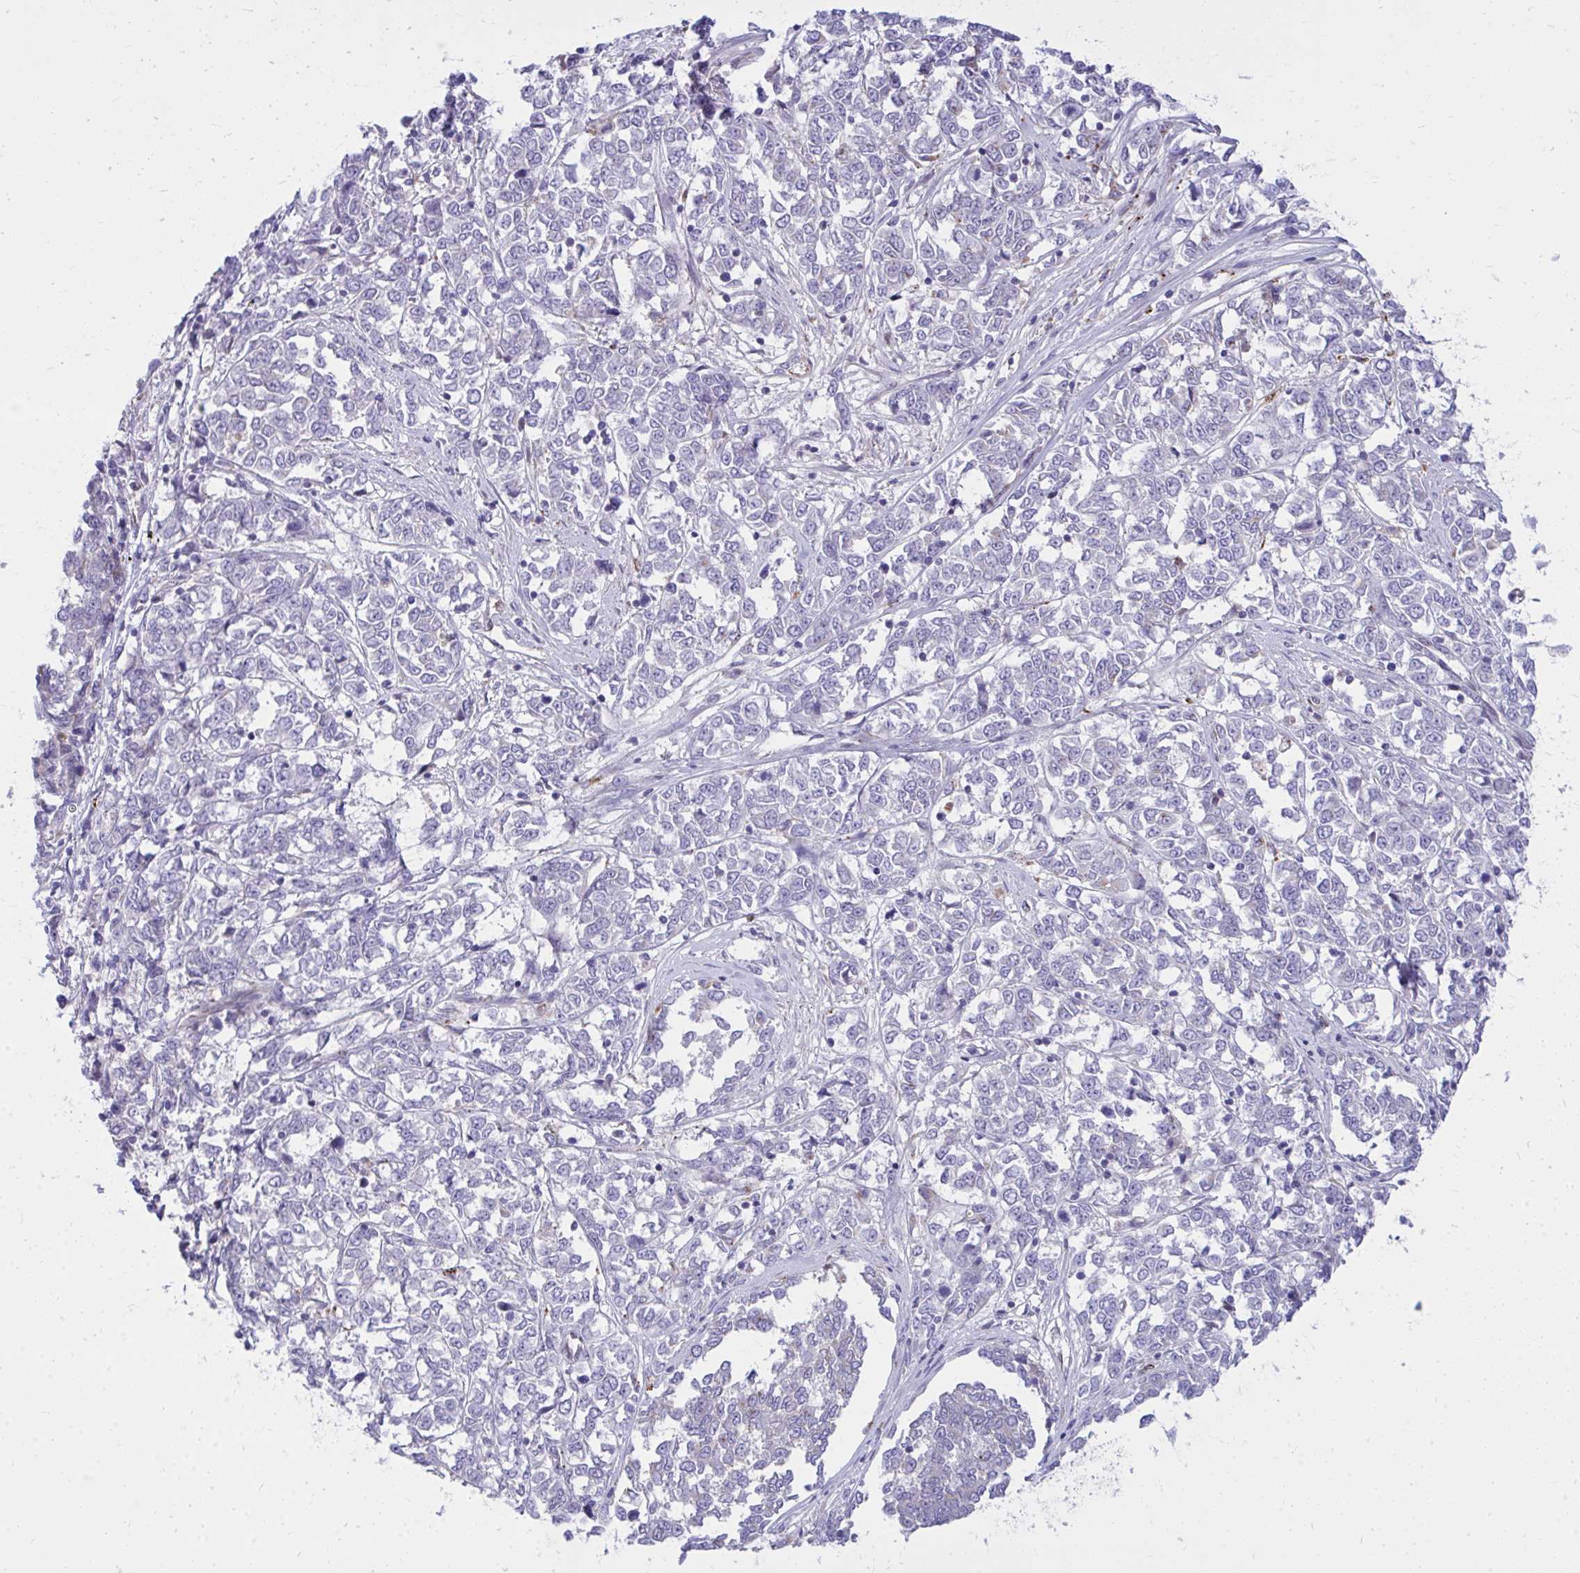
{"staining": {"intensity": "negative", "quantity": "none", "location": "none"}, "tissue": "melanoma", "cell_type": "Tumor cells", "image_type": "cancer", "snomed": [{"axis": "morphology", "description": "Malignant melanoma, NOS"}, {"axis": "topography", "description": "Skin"}], "caption": "Tumor cells show no significant protein positivity in melanoma.", "gene": "TP53I11", "patient": {"sex": "female", "age": 72}}